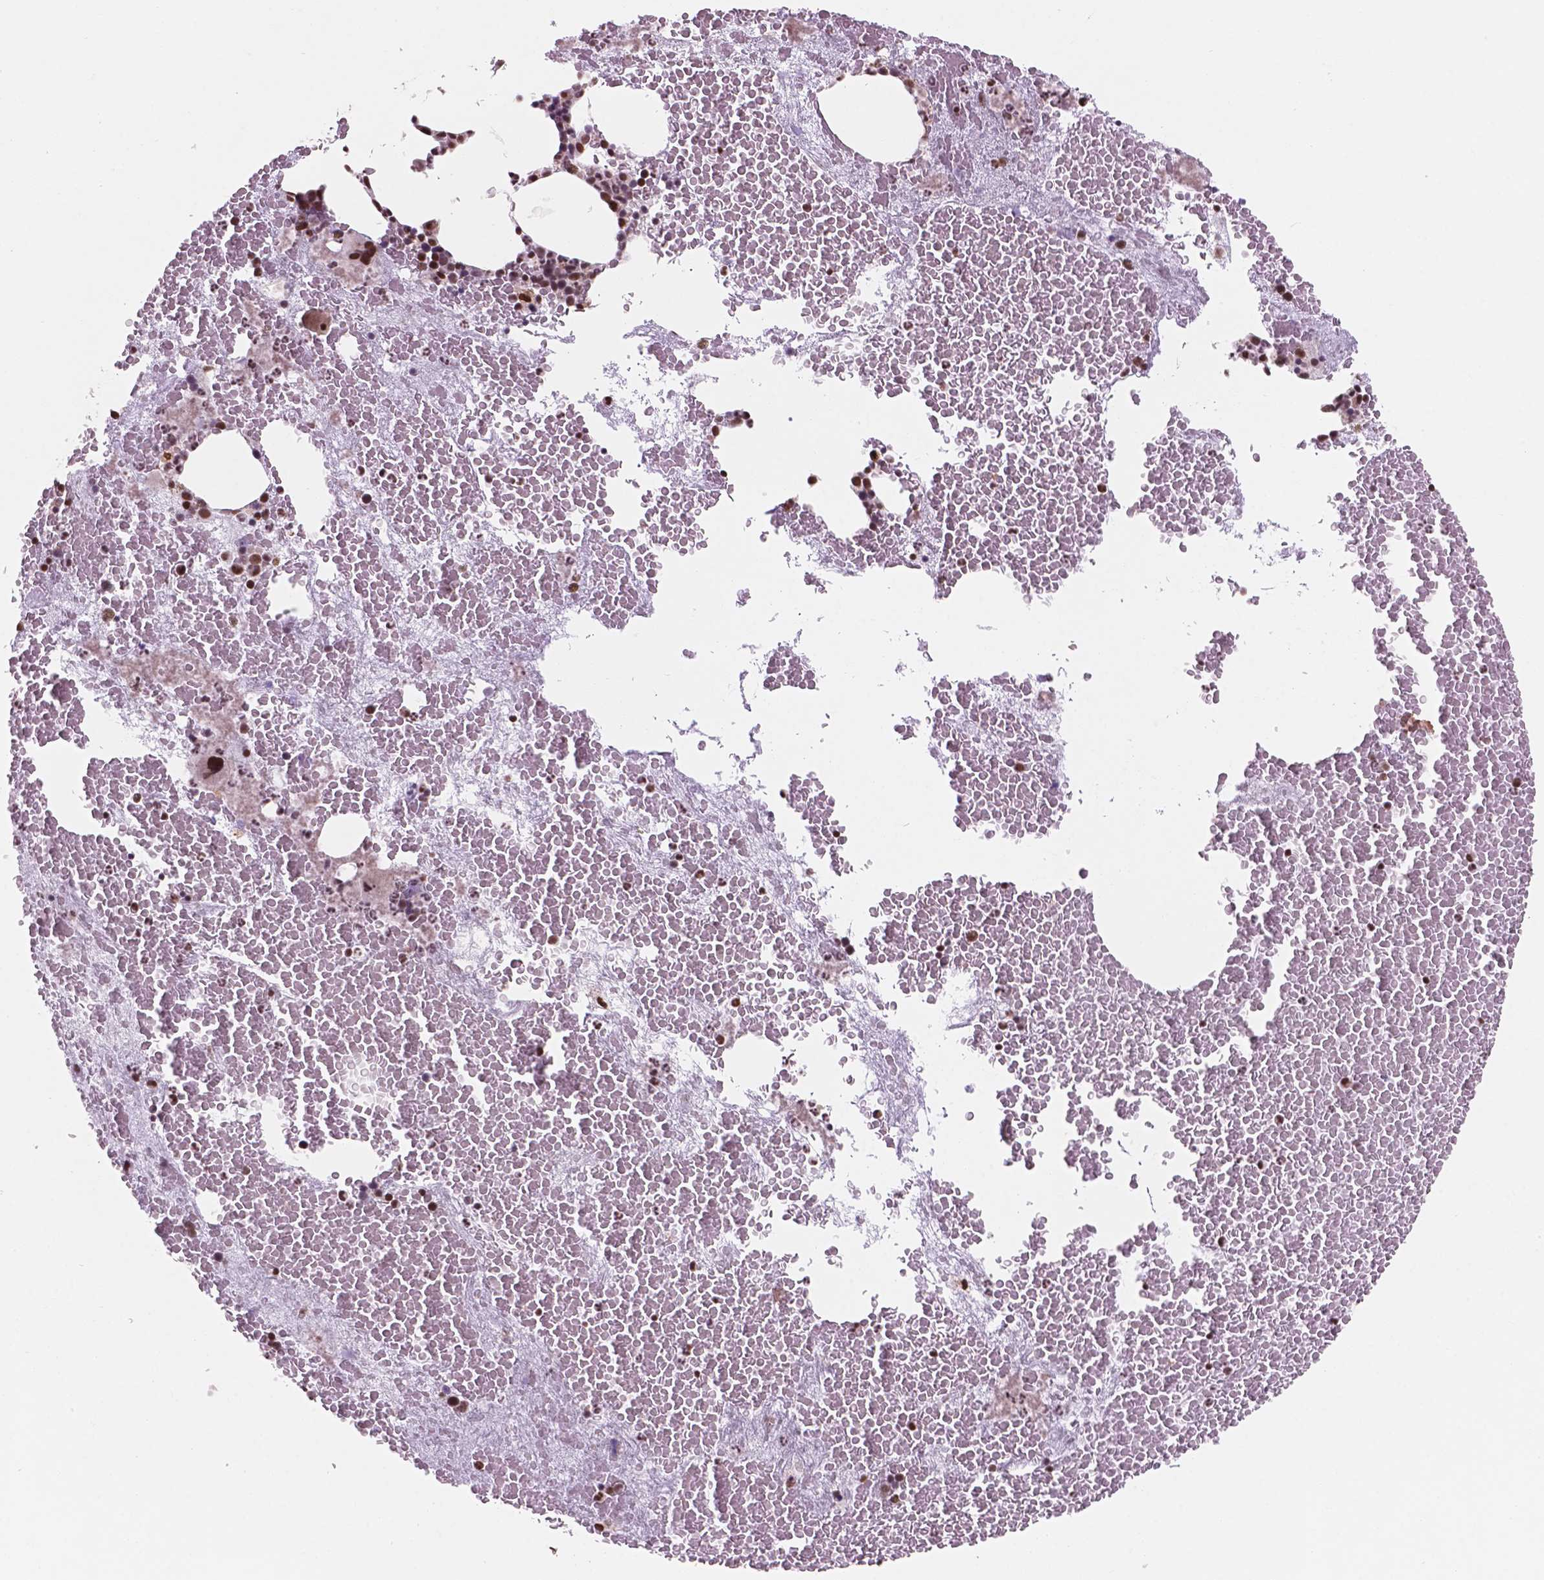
{"staining": {"intensity": "strong", "quantity": "25%-75%", "location": "nuclear"}, "tissue": "bone marrow", "cell_type": "Hematopoietic cells", "image_type": "normal", "snomed": [{"axis": "morphology", "description": "Normal tissue, NOS"}, {"axis": "topography", "description": "Bone marrow"}], "caption": "The micrograph exhibits immunohistochemical staining of unremarkable bone marrow. There is strong nuclear expression is seen in approximately 25%-75% of hematopoietic cells.", "gene": "NDUFA10", "patient": {"sex": "male", "age": 81}}